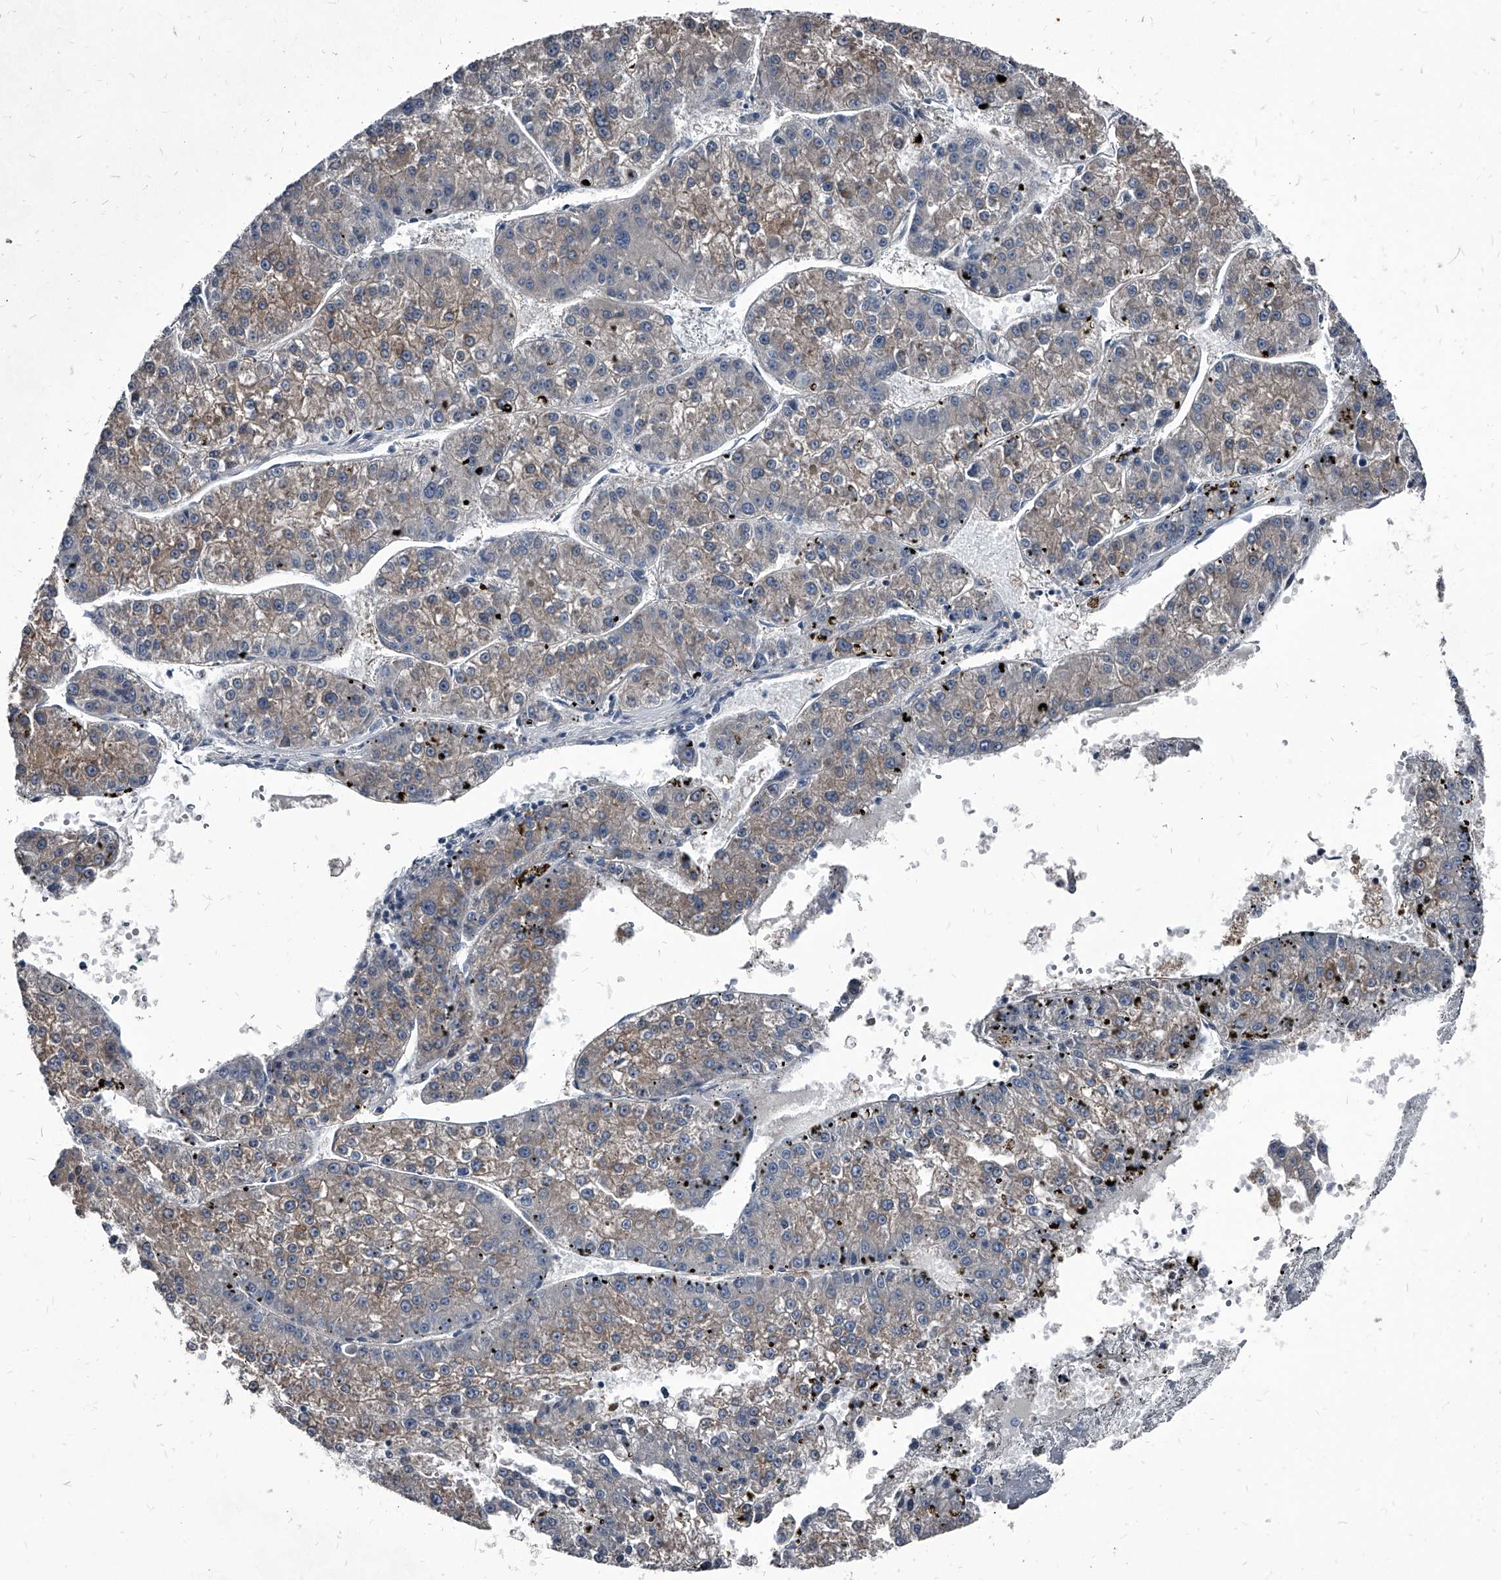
{"staining": {"intensity": "weak", "quantity": "25%-75%", "location": "cytoplasmic/membranous"}, "tissue": "liver cancer", "cell_type": "Tumor cells", "image_type": "cancer", "snomed": [{"axis": "morphology", "description": "Carcinoma, Hepatocellular, NOS"}, {"axis": "topography", "description": "Liver"}], "caption": "Liver hepatocellular carcinoma tissue demonstrates weak cytoplasmic/membranous positivity in about 25%-75% of tumor cells", "gene": "PGLYRP3", "patient": {"sex": "female", "age": 73}}